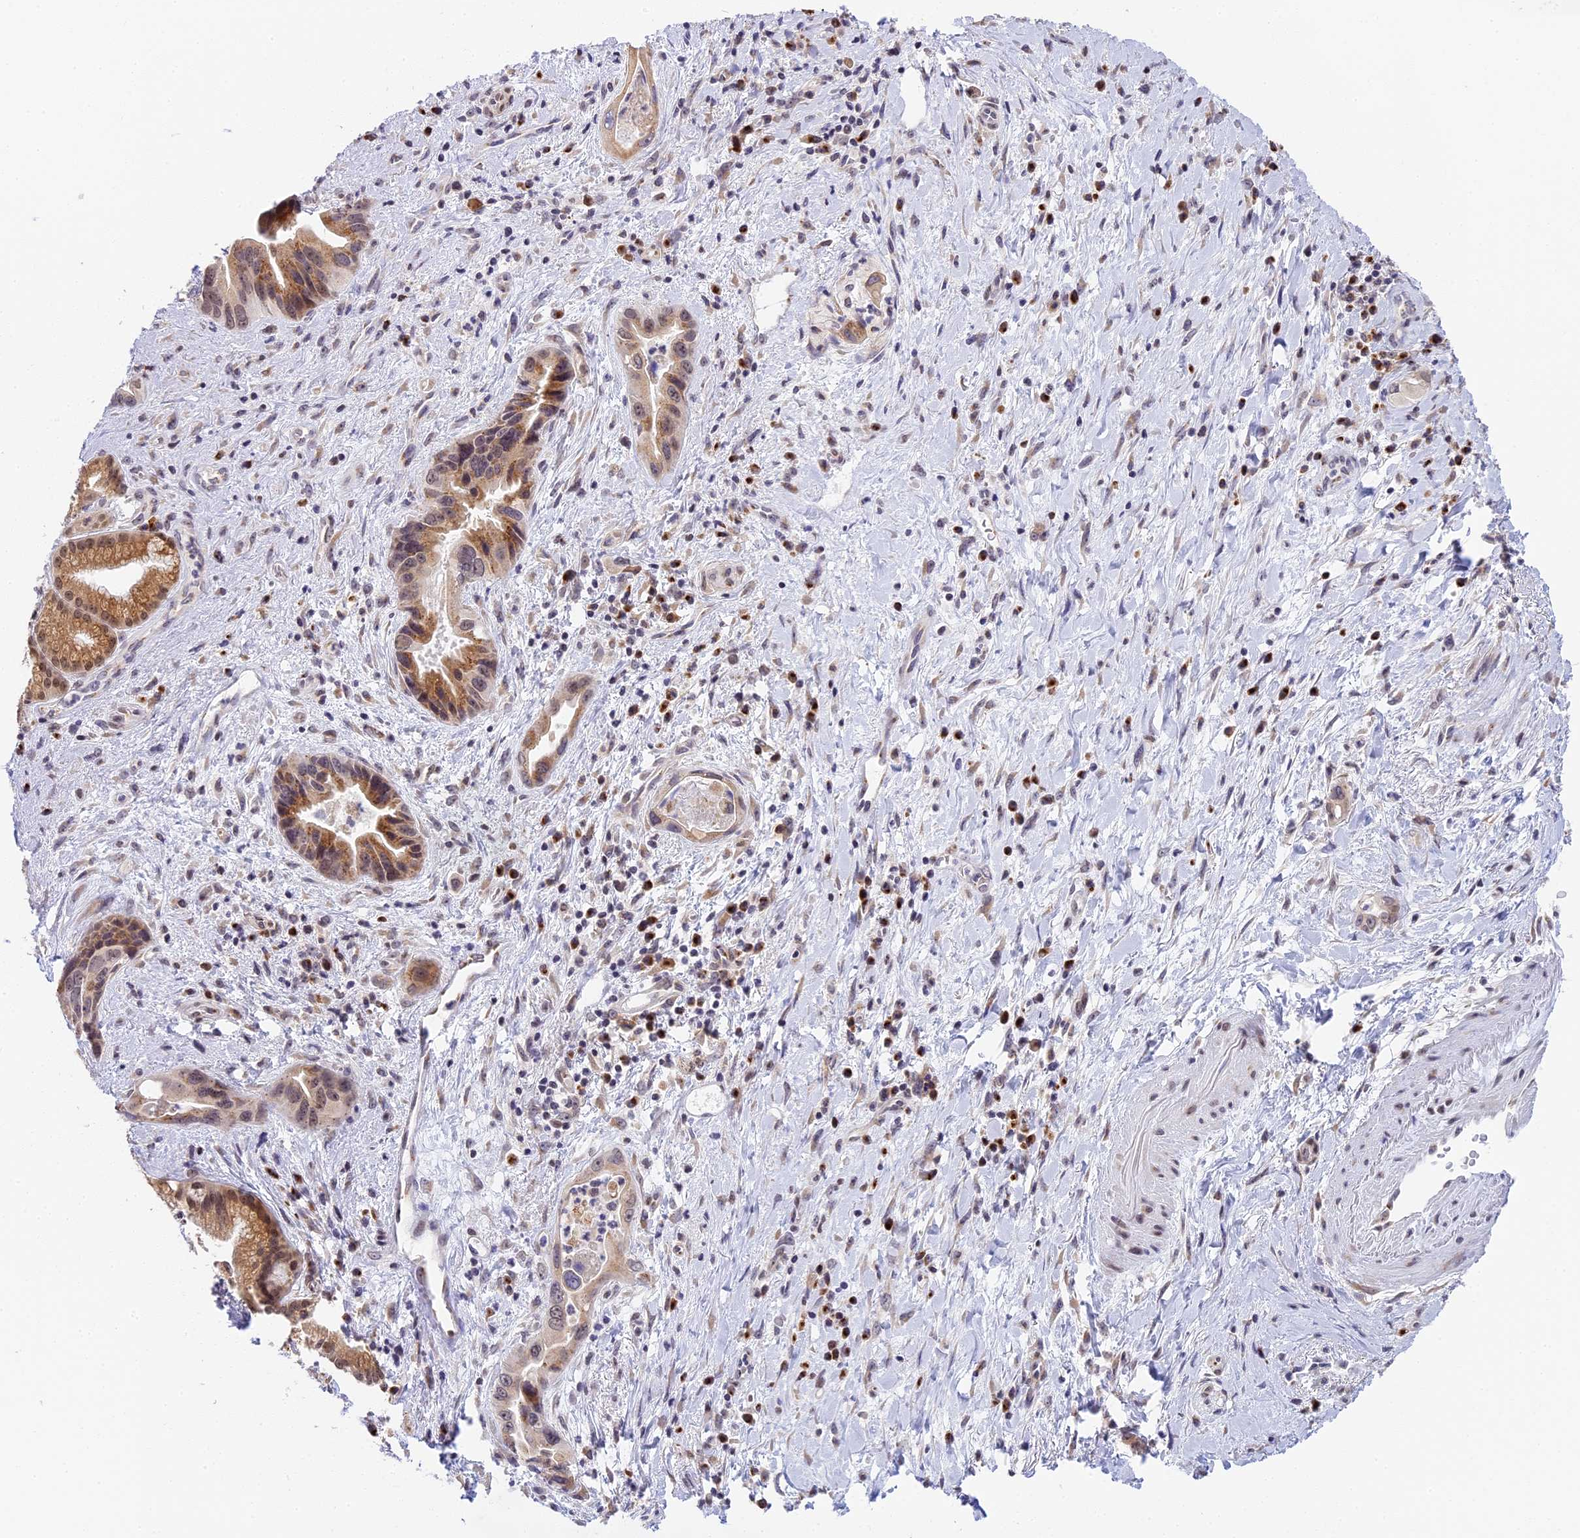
{"staining": {"intensity": "moderate", "quantity": ">75%", "location": "cytoplasmic/membranous,nuclear"}, "tissue": "pancreatic cancer", "cell_type": "Tumor cells", "image_type": "cancer", "snomed": [{"axis": "morphology", "description": "Adenocarcinoma, NOS"}, {"axis": "topography", "description": "Pancreas"}], "caption": "Human pancreatic adenocarcinoma stained for a protein (brown) shows moderate cytoplasmic/membranous and nuclear positive expression in approximately >75% of tumor cells.", "gene": "HEATR5B", "patient": {"sex": "female", "age": 77}}